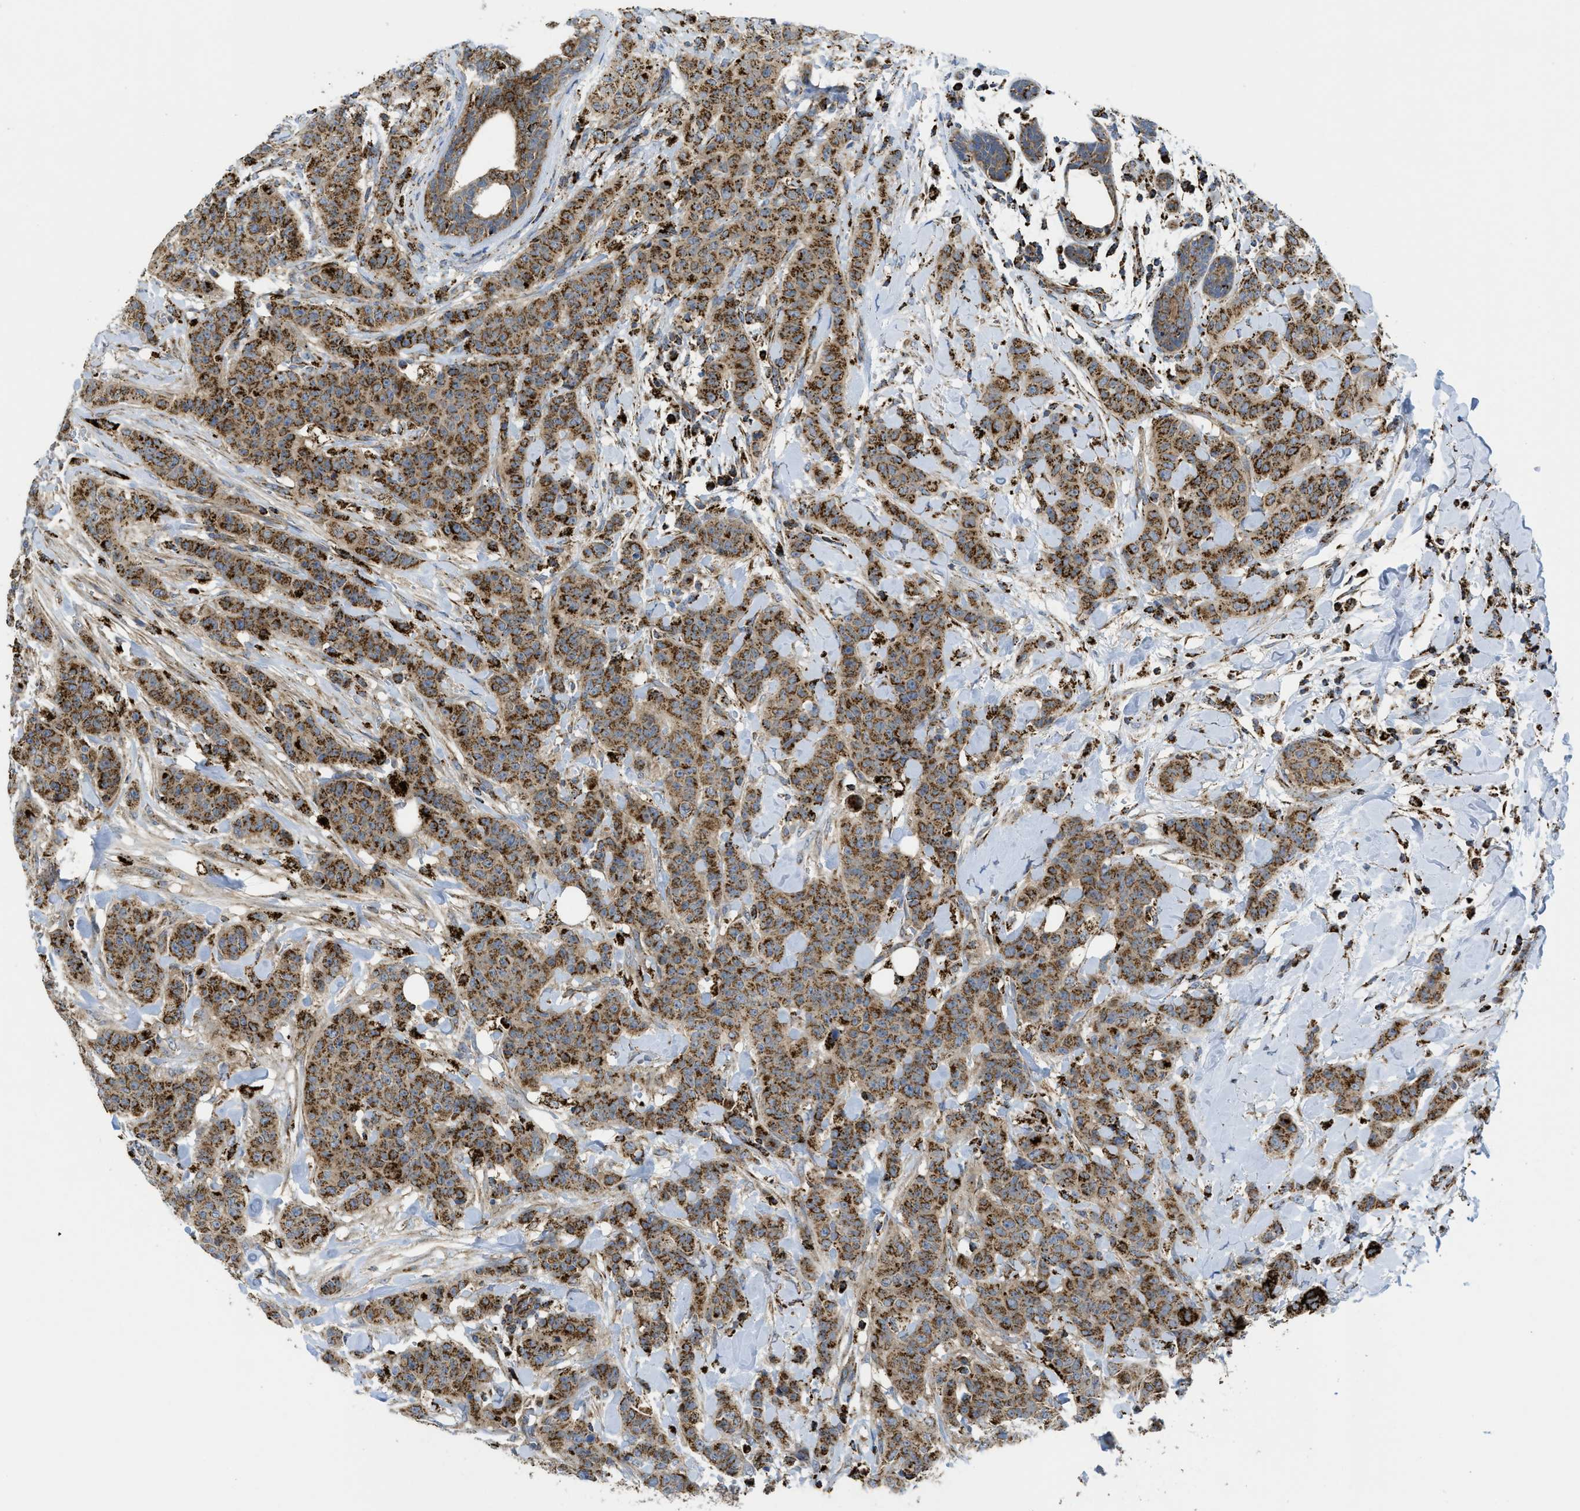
{"staining": {"intensity": "strong", "quantity": ">75%", "location": "cytoplasmic/membranous"}, "tissue": "breast cancer", "cell_type": "Tumor cells", "image_type": "cancer", "snomed": [{"axis": "morphology", "description": "Normal tissue, NOS"}, {"axis": "morphology", "description": "Duct carcinoma"}, {"axis": "topography", "description": "Breast"}], "caption": "Immunohistochemical staining of human breast cancer (invasive ductal carcinoma) shows strong cytoplasmic/membranous protein positivity in about >75% of tumor cells. The staining is performed using DAB brown chromogen to label protein expression. The nuclei are counter-stained blue using hematoxylin.", "gene": "SQOR", "patient": {"sex": "female", "age": 40}}